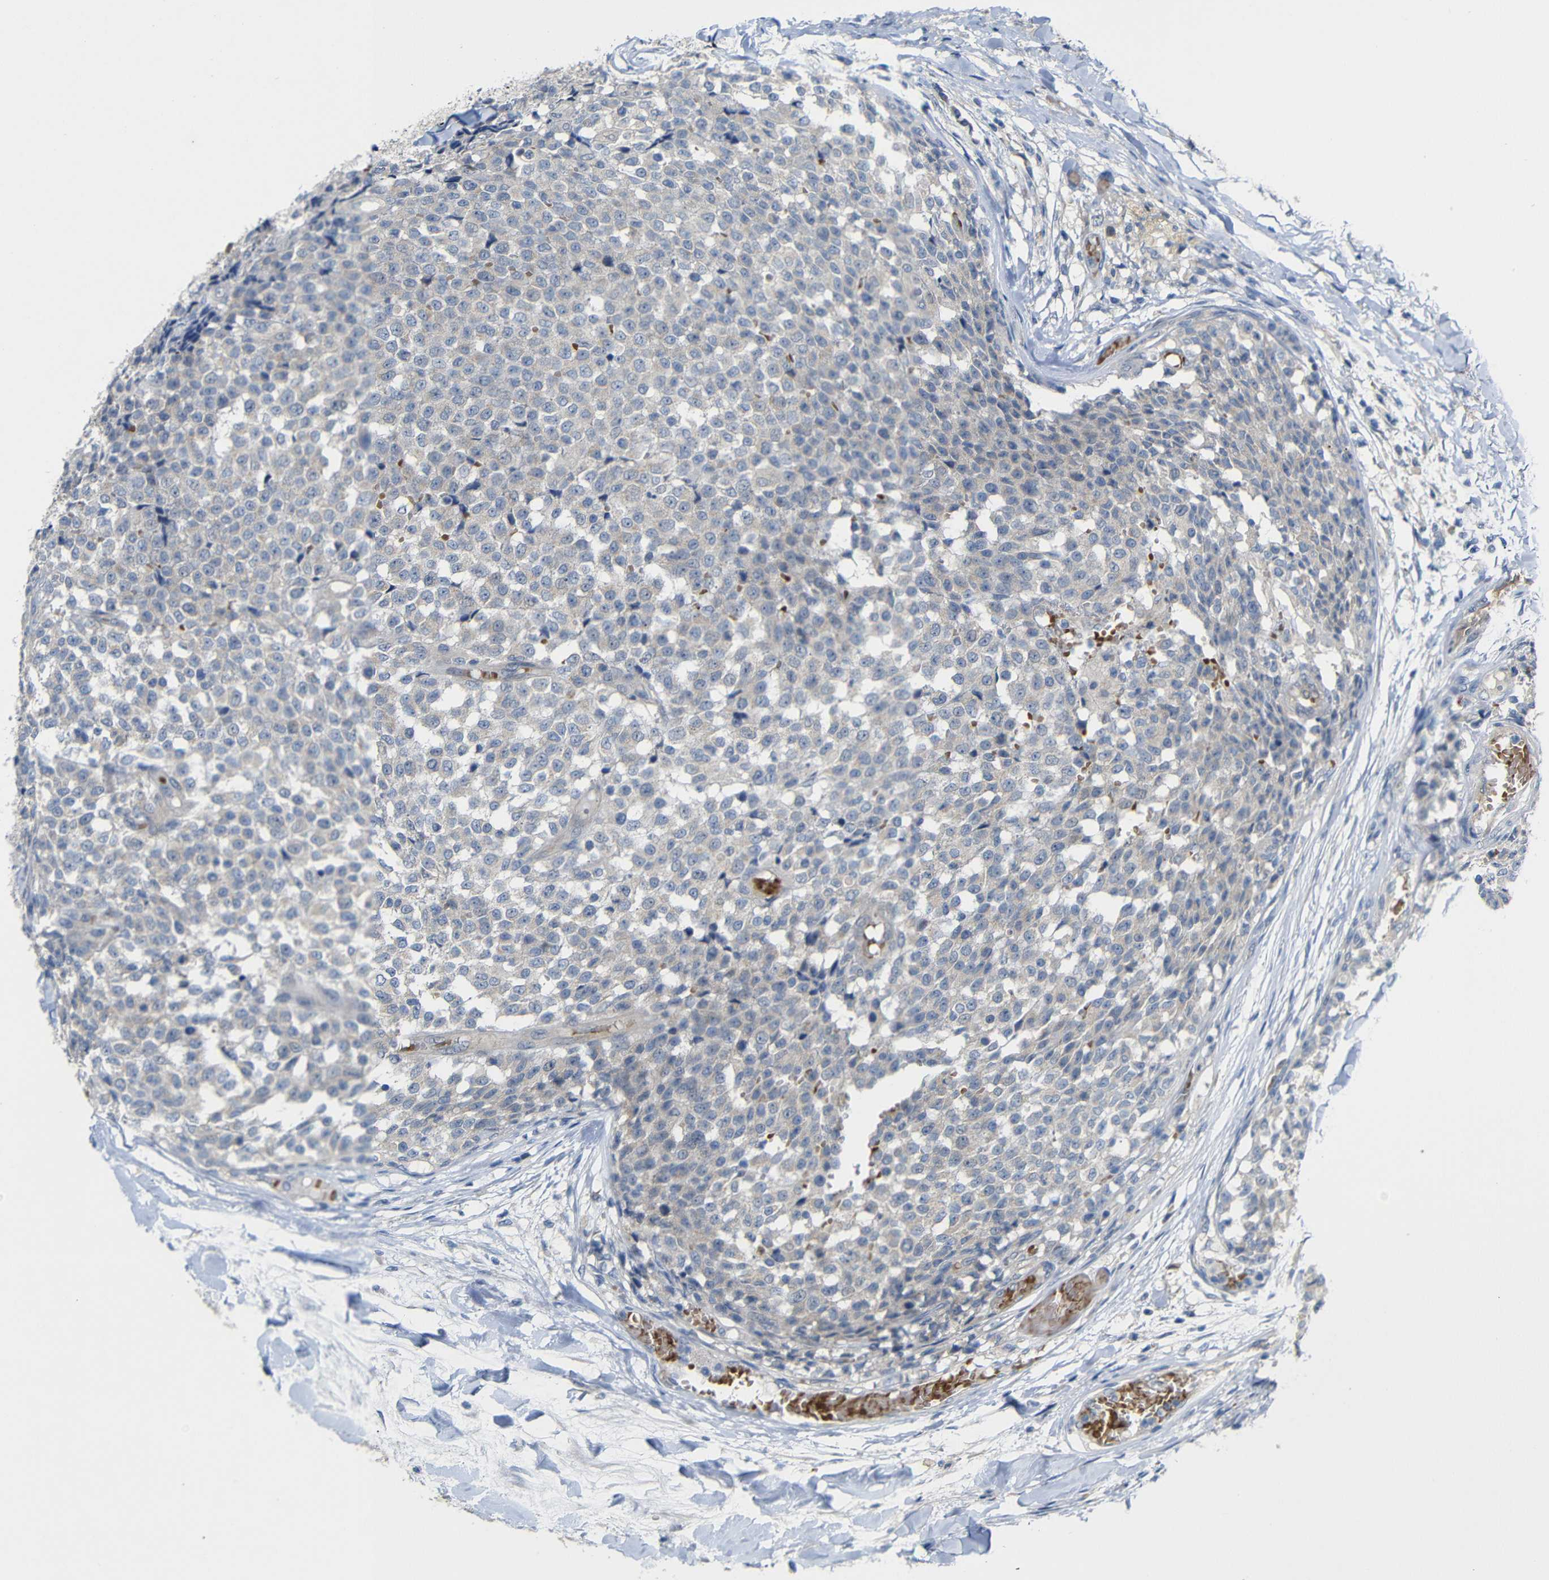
{"staining": {"intensity": "weak", "quantity": ">75%", "location": "cytoplasmic/membranous"}, "tissue": "testis cancer", "cell_type": "Tumor cells", "image_type": "cancer", "snomed": [{"axis": "morphology", "description": "Seminoma, NOS"}, {"axis": "topography", "description": "Testis"}], "caption": "This histopathology image shows immunohistochemistry staining of testis cancer, with low weak cytoplasmic/membranous positivity in approximately >75% of tumor cells.", "gene": "TBC1D32", "patient": {"sex": "male", "age": 59}}